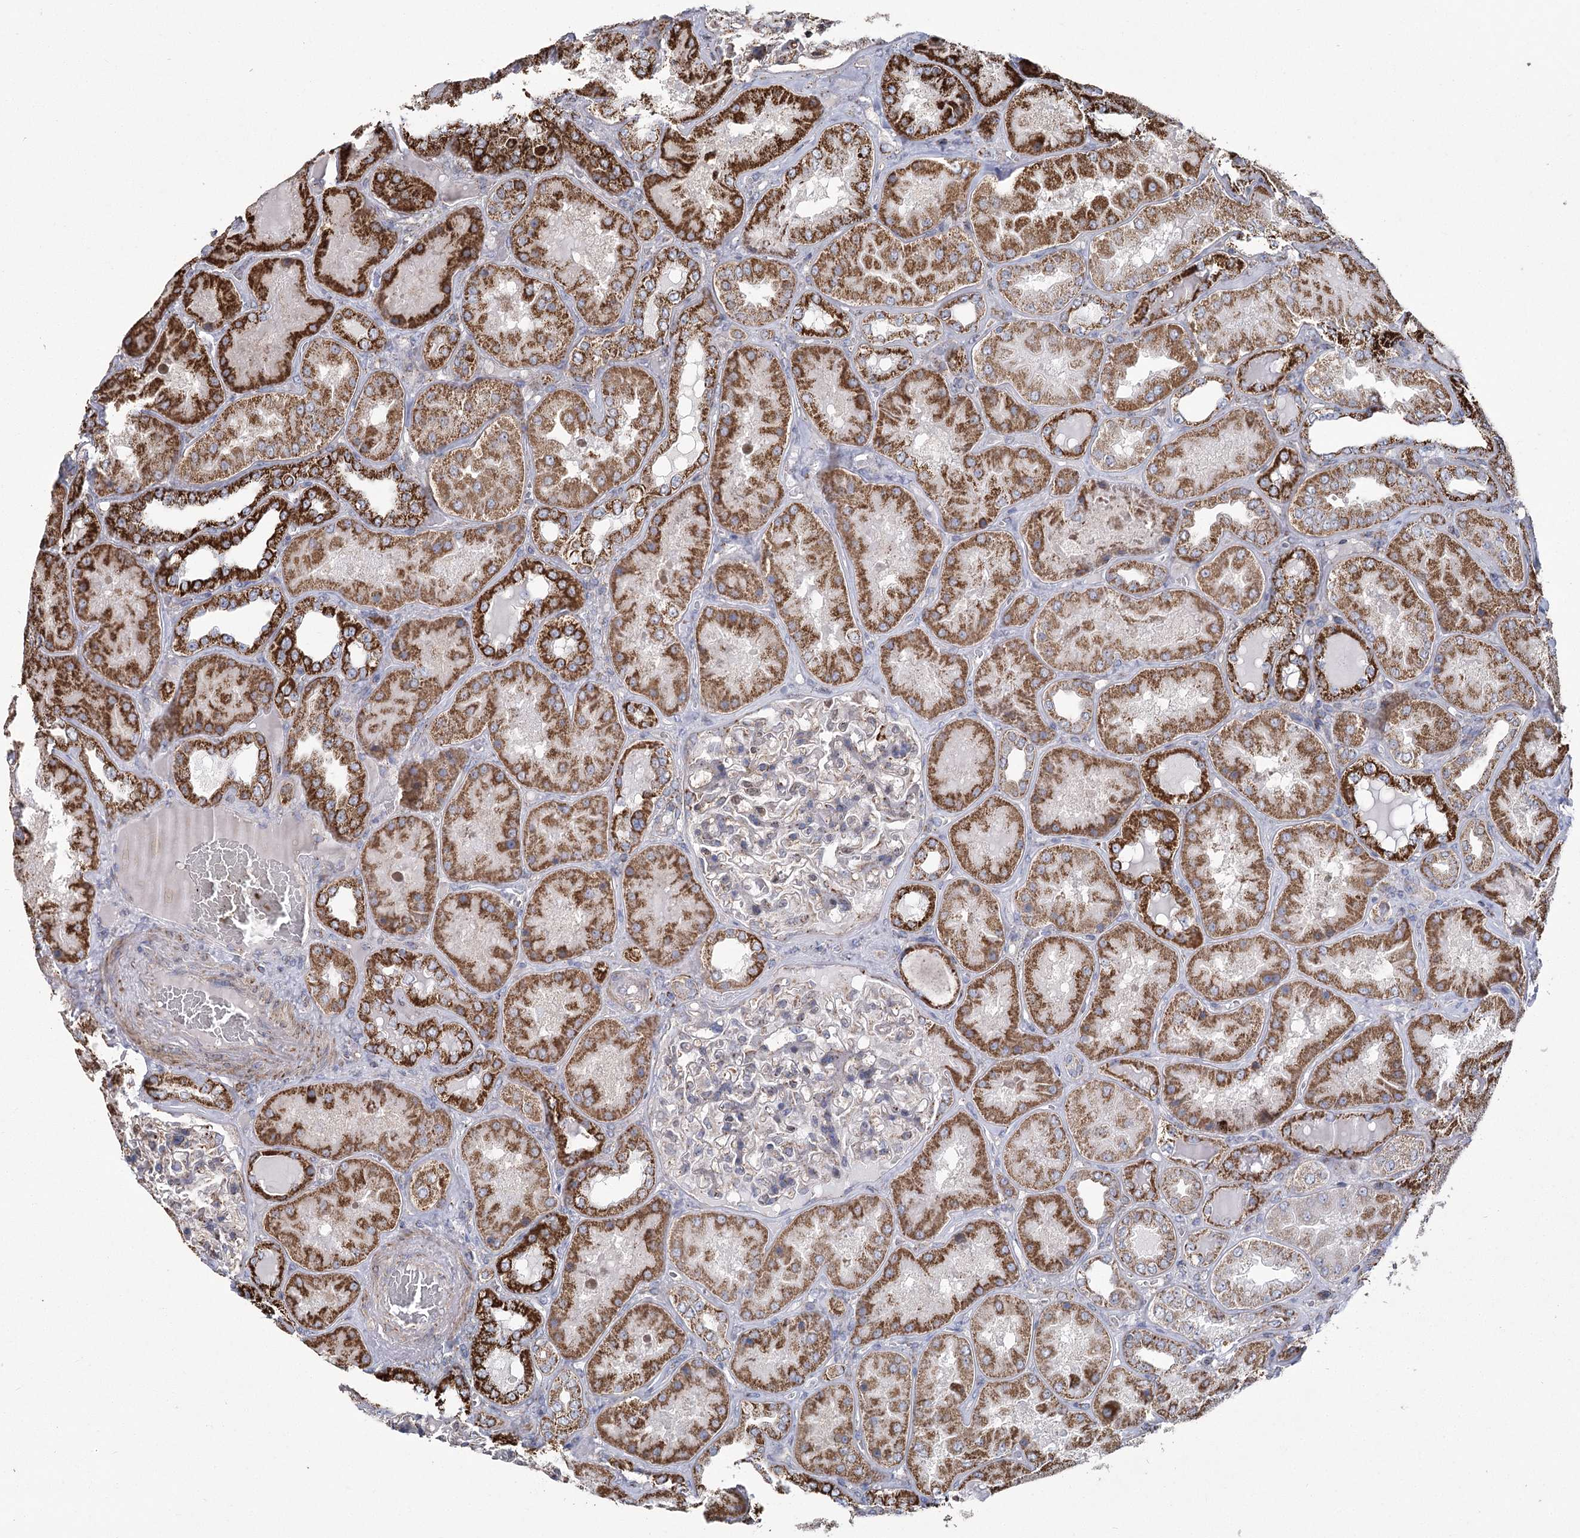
{"staining": {"intensity": "moderate", "quantity": "<25%", "location": "cytoplasmic/membranous"}, "tissue": "kidney", "cell_type": "Cells in glomeruli", "image_type": "normal", "snomed": [{"axis": "morphology", "description": "Normal tissue, NOS"}, {"axis": "topography", "description": "Kidney"}], "caption": "DAB (3,3'-diaminobenzidine) immunohistochemical staining of normal human kidney reveals moderate cytoplasmic/membranous protein expression in about <25% of cells in glomeruli.", "gene": "RANBP3L", "patient": {"sex": "female", "age": 56}}